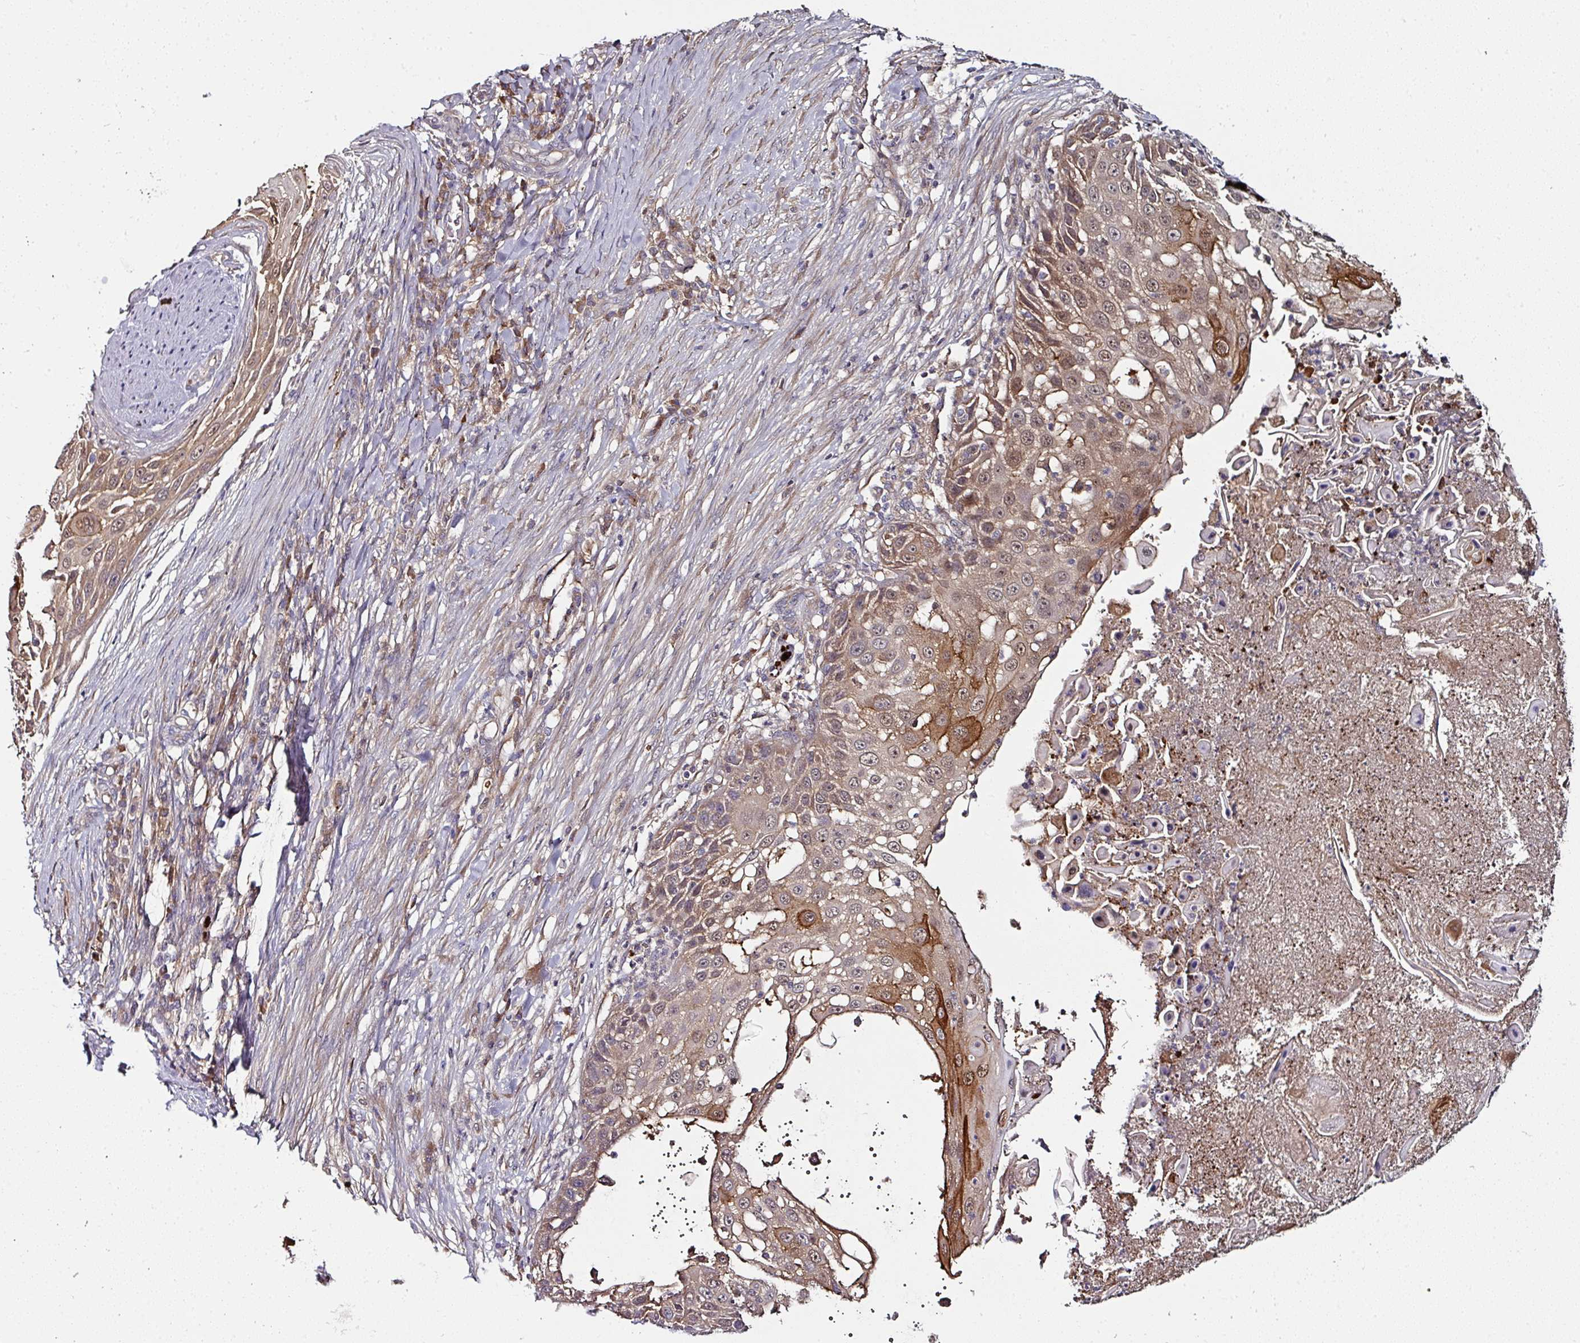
{"staining": {"intensity": "moderate", "quantity": ">75%", "location": "cytoplasmic/membranous"}, "tissue": "skin cancer", "cell_type": "Tumor cells", "image_type": "cancer", "snomed": [{"axis": "morphology", "description": "Squamous cell carcinoma, NOS"}, {"axis": "topography", "description": "Skin"}], "caption": "The image shows immunohistochemical staining of skin cancer (squamous cell carcinoma). There is moderate cytoplasmic/membranous positivity is seen in about >75% of tumor cells.", "gene": "CTDSP2", "patient": {"sex": "female", "age": 44}}